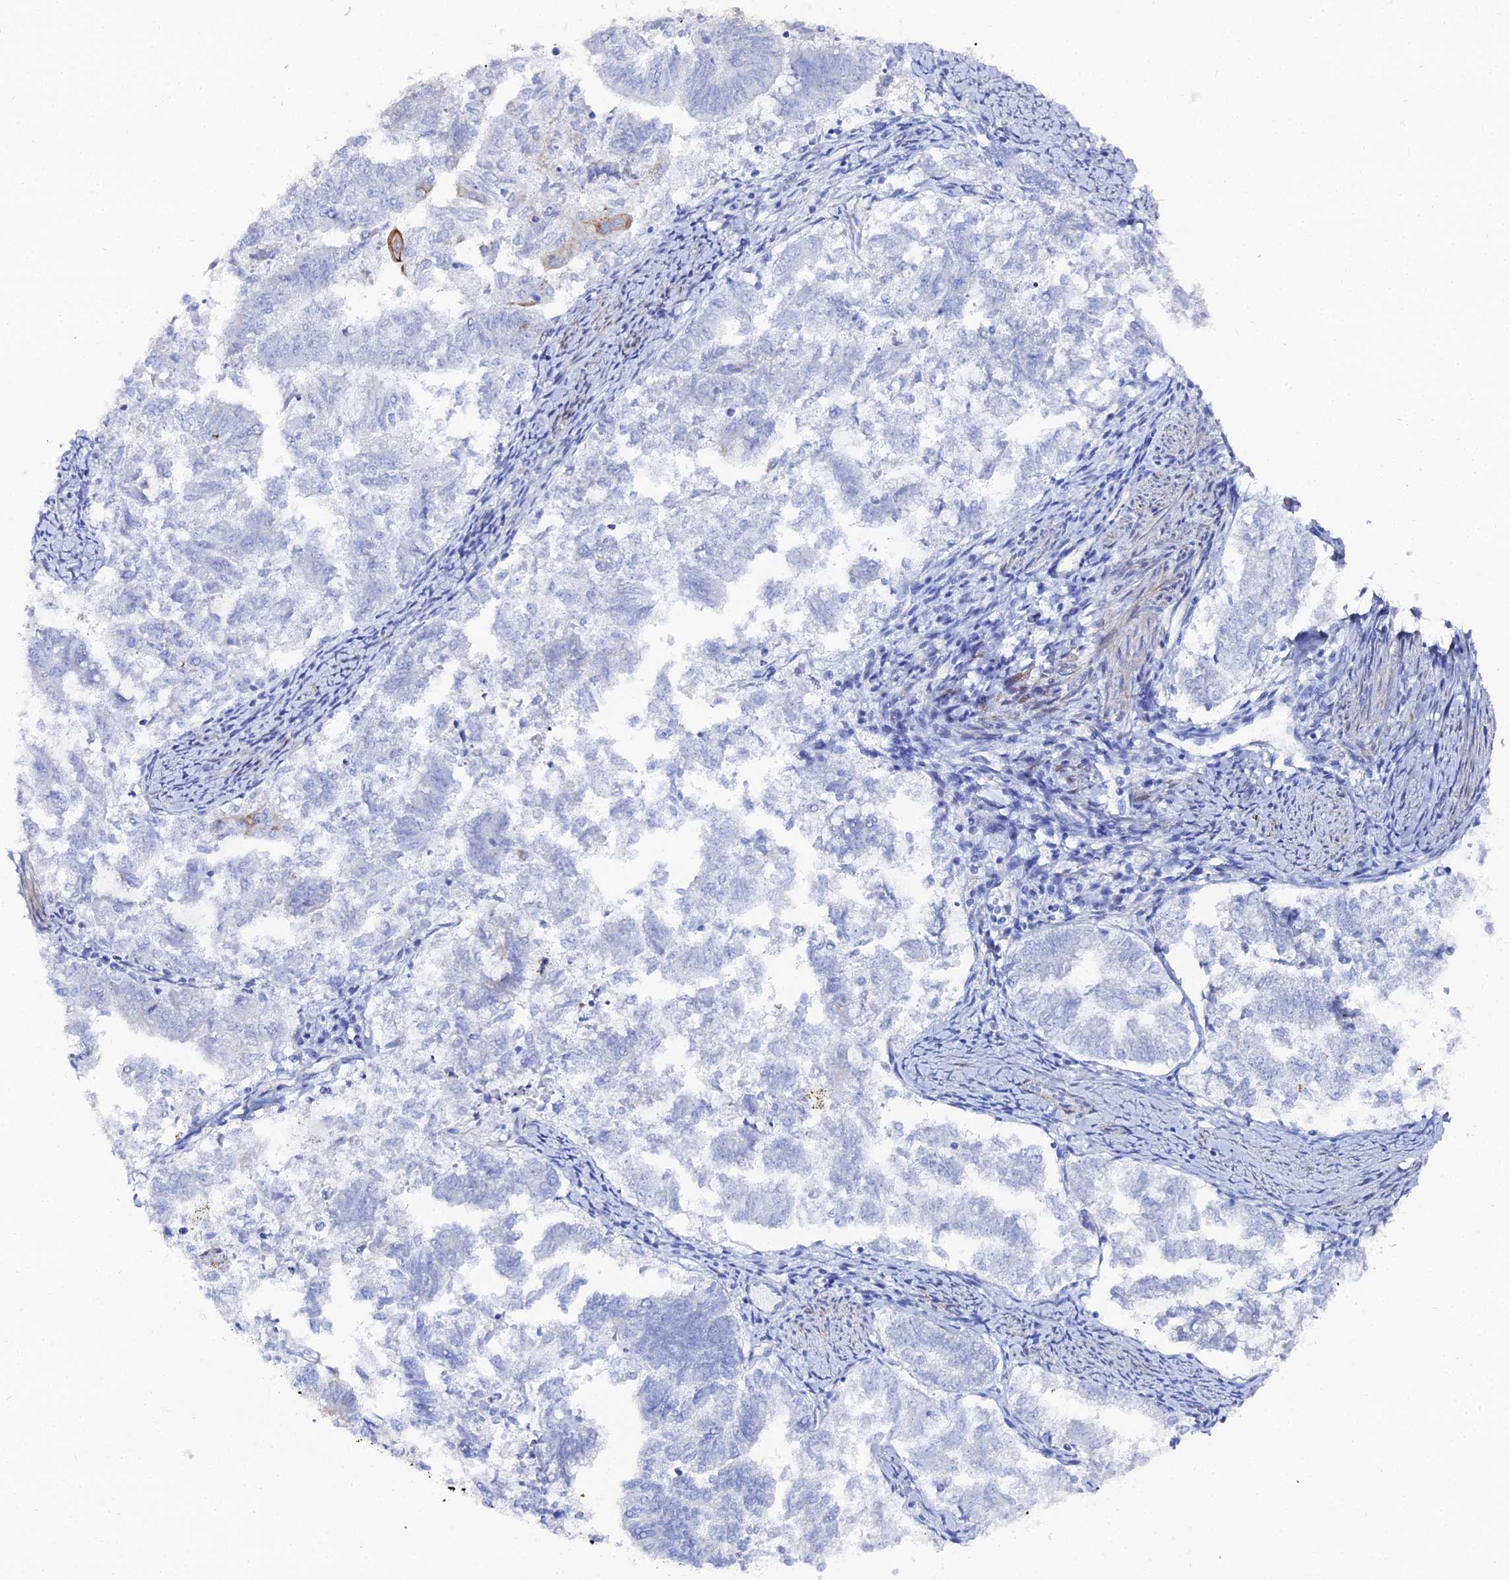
{"staining": {"intensity": "negative", "quantity": "none", "location": "none"}, "tissue": "endometrial cancer", "cell_type": "Tumor cells", "image_type": "cancer", "snomed": [{"axis": "morphology", "description": "Adenocarcinoma, NOS"}, {"axis": "topography", "description": "Endometrium"}], "caption": "DAB (3,3'-diaminobenzidine) immunohistochemical staining of endometrial cancer (adenocarcinoma) shows no significant staining in tumor cells.", "gene": "DHX34", "patient": {"sex": "female", "age": 79}}